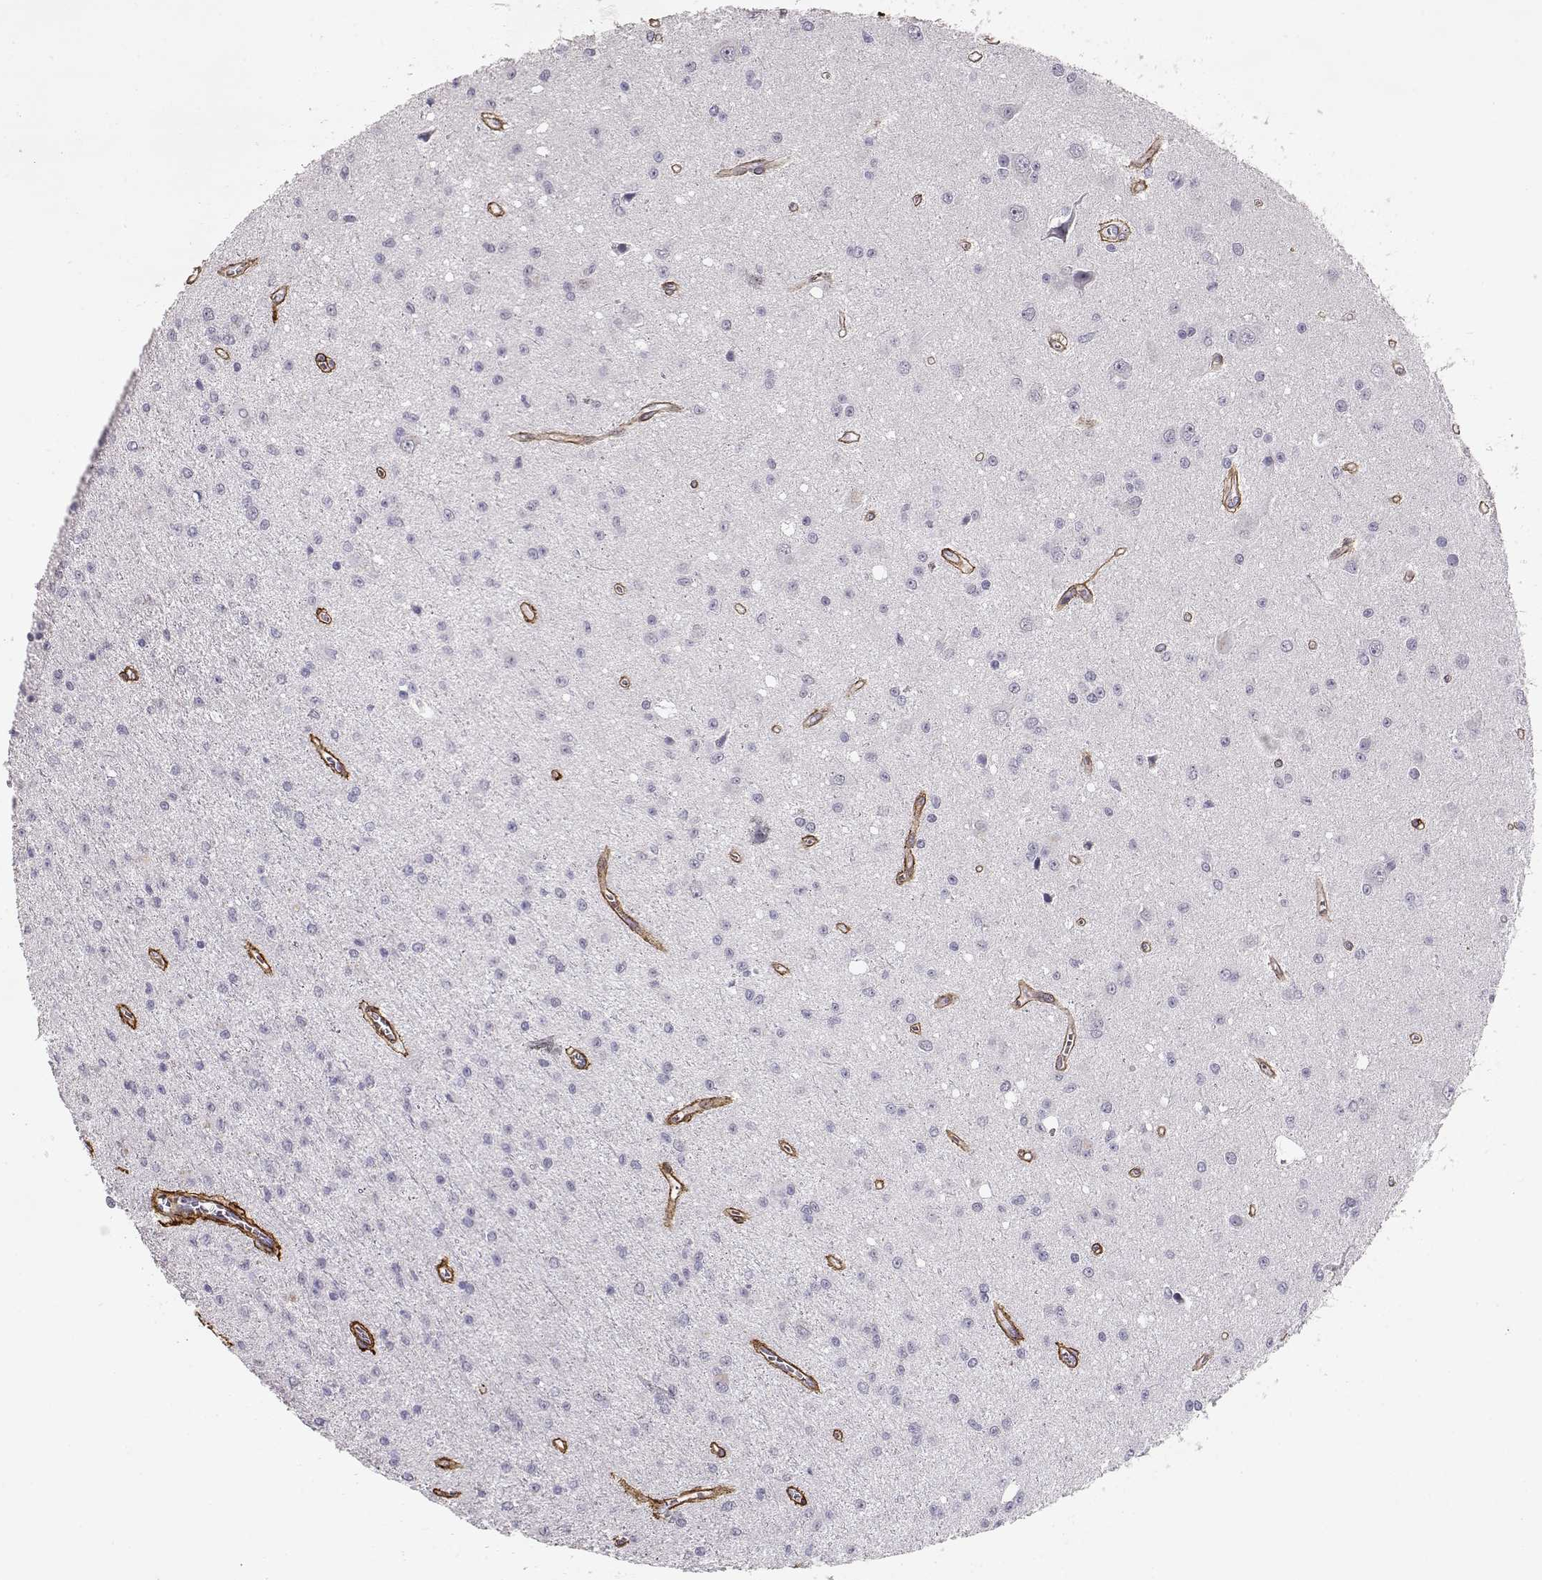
{"staining": {"intensity": "negative", "quantity": "none", "location": "none"}, "tissue": "glioma", "cell_type": "Tumor cells", "image_type": "cancer", "snomed": [{"axis": "morphology", "description": "Glioma, malignant, Low grade"}, {"axis": "topography", "description": "Brain"}], "caption": "This image is of glioma stained with immunohistochemistry (IHC) to label a protein in brown with the nuclei are counter-stained blue. There is no expression in tumor cells.", "gene": "LAMC1", "patient": {"sex": "female", "age": 45}}